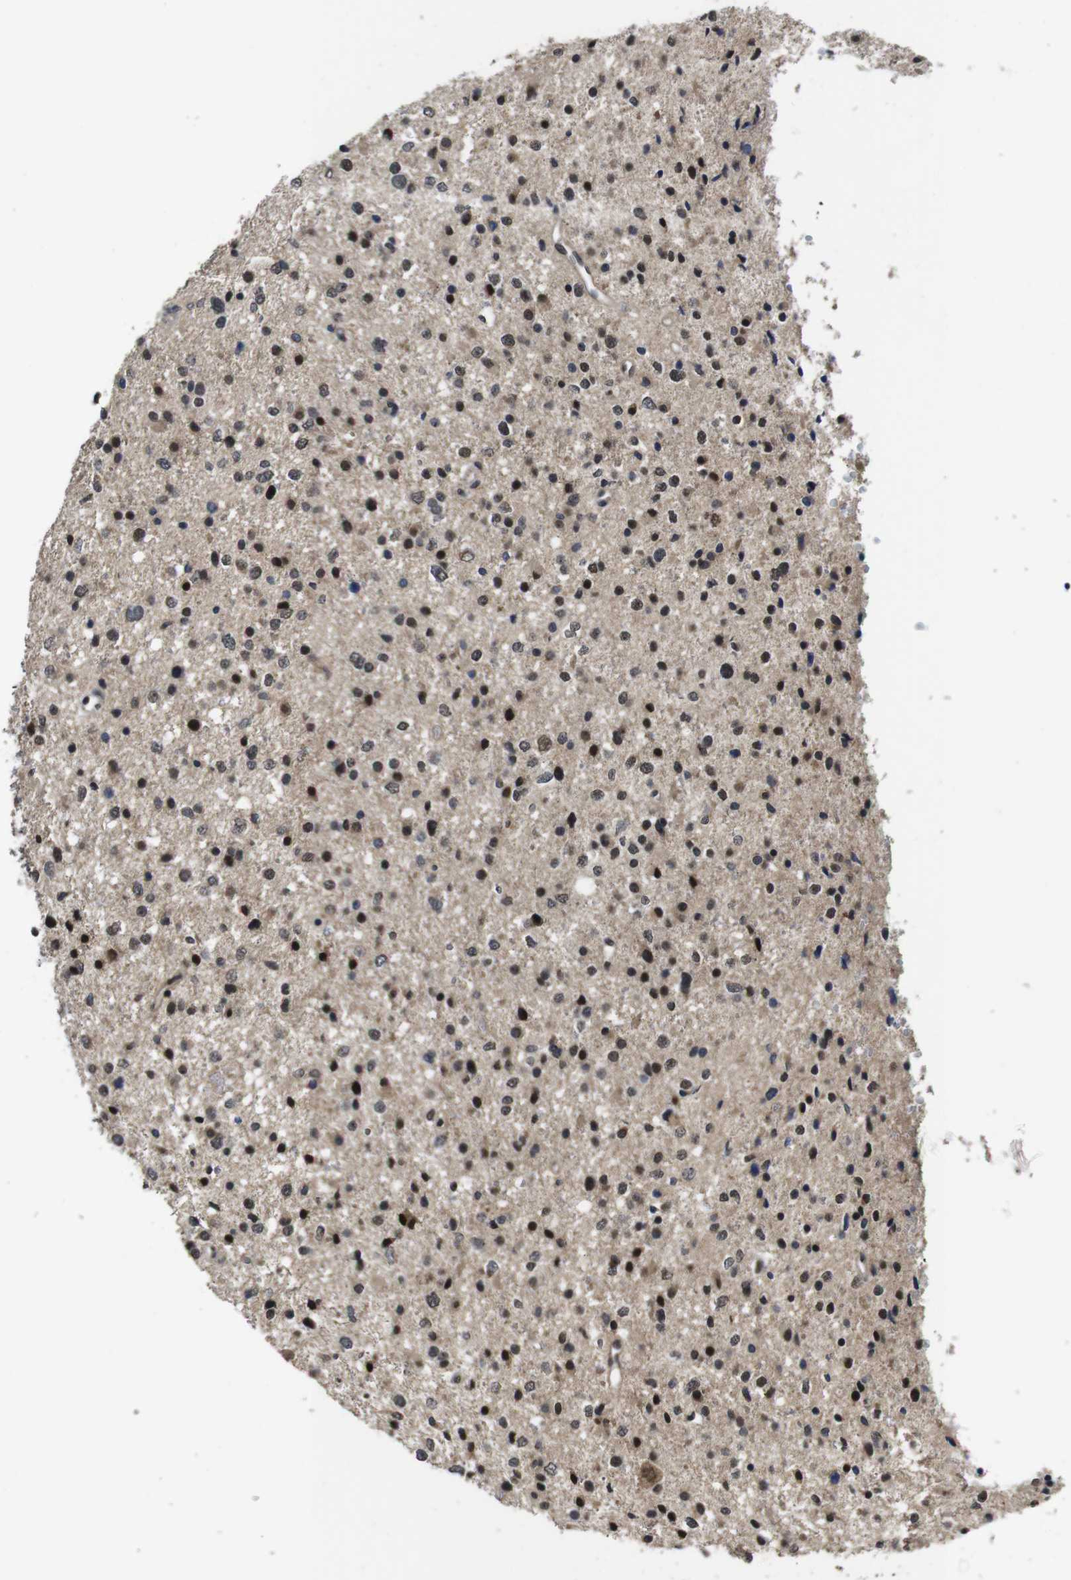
{"staining": {"intensity": "strong", "quantity": "25%-75%", "location": "nuclear"}, "tissue": "glioma", "cell_type": "Tumor cells", "image_type": "cancer", "snomed": [{"axis": "morphology", "description": "Glioma, malignant, Low grade"}, {"axis": "topography", "description": "Brain"}], "caption": "Immunohistochemical staining of human malignant glioma (low-grade) shows high levels of strong nuclear protein expression in about 25%-75% of tumor cells.", "gene": "ZBTB46", "patient": {"sex": "female", "age": 37}}